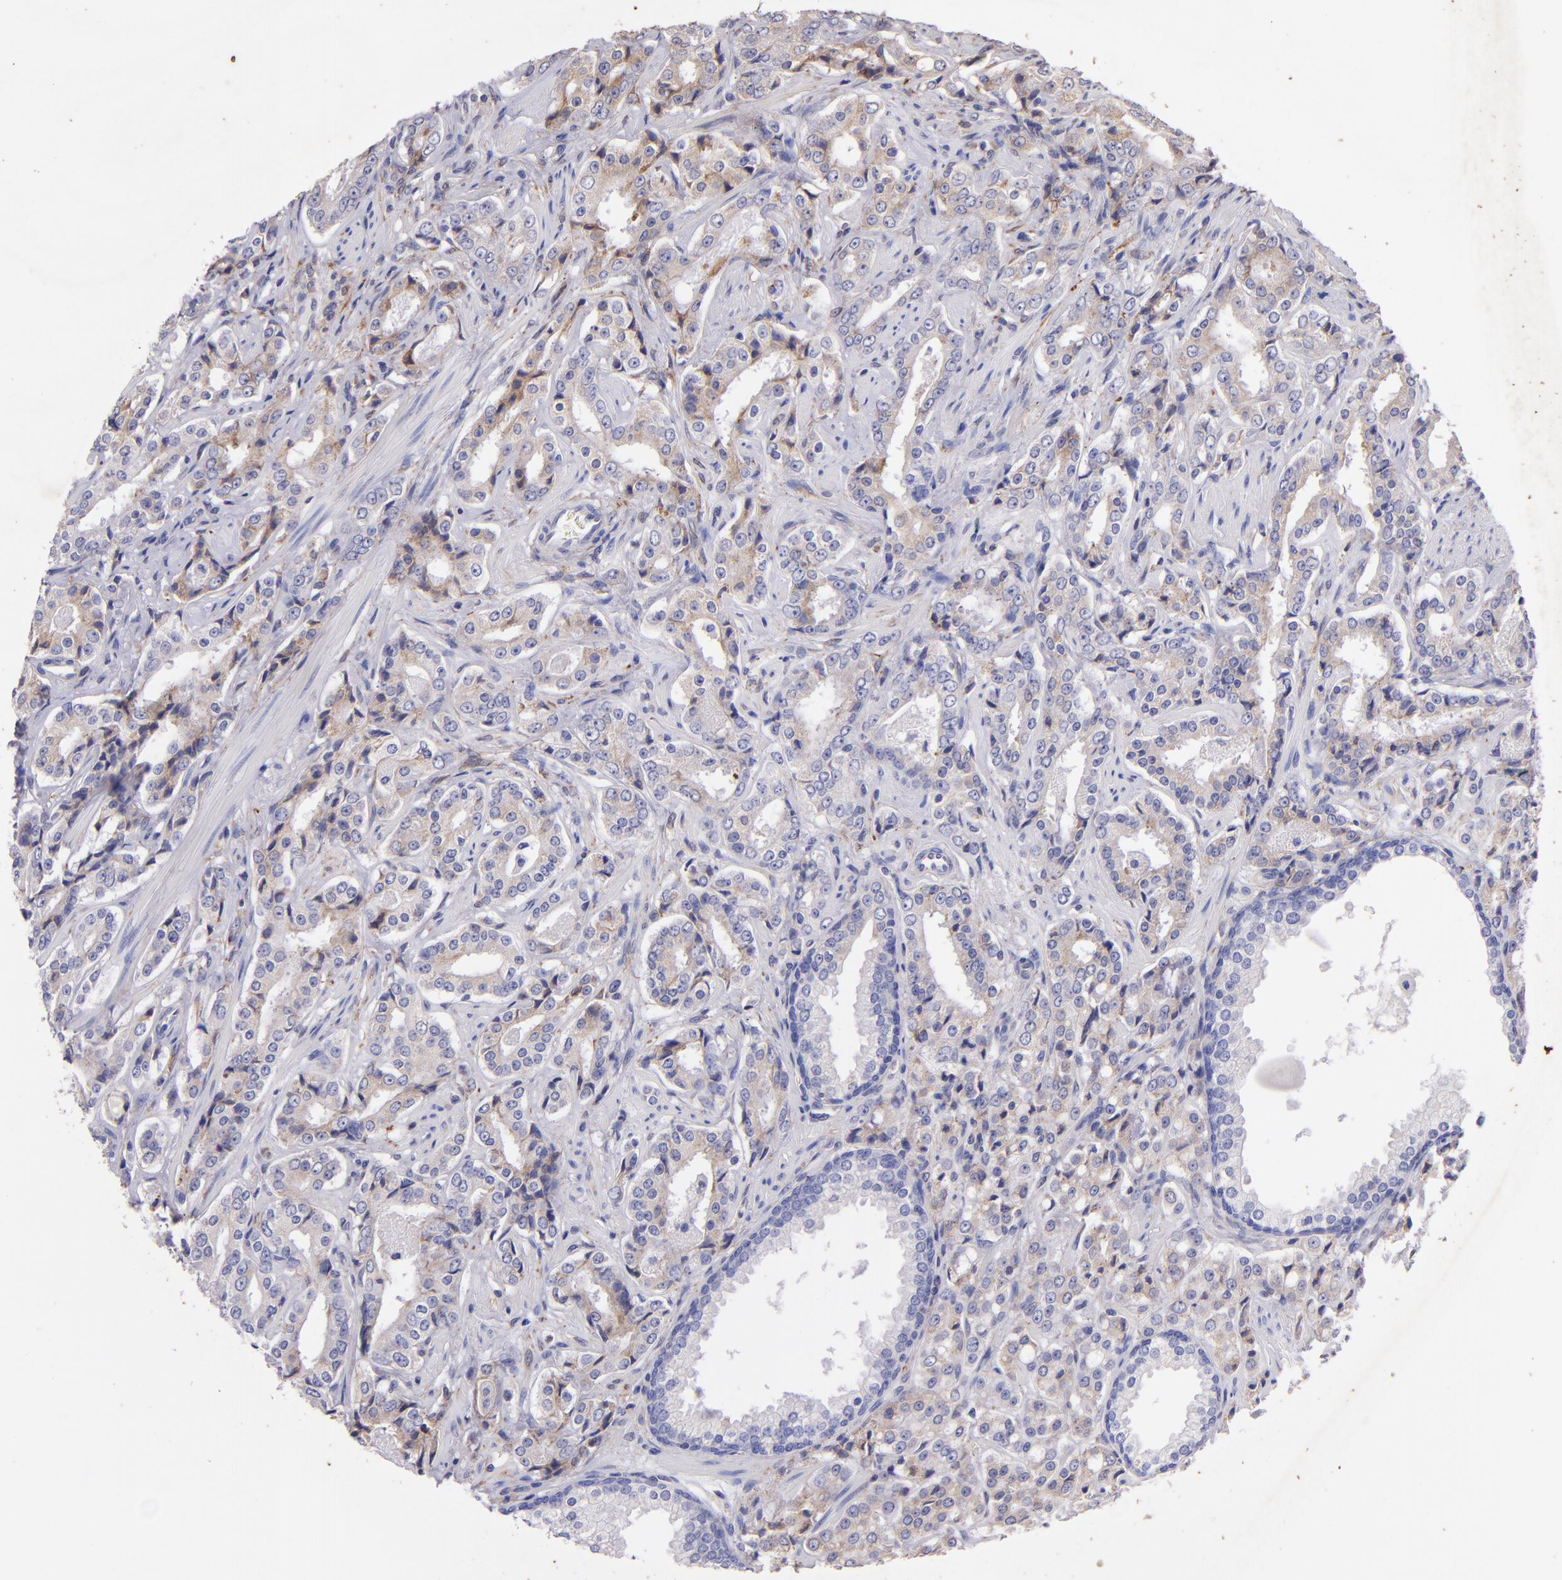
{"staining": {"intensity": "moderate", "quantity": "25%-75%", "location": "cytoplasmic/membranous"}, "tissue": "prostate cancer", "cell_type": "Tumor cells", "image_type": "cancer", "snomed": [{"axis": "morphology", "description": "Adenocarcinoma, Medium grade"}, {"axis": "topography", "description": "Prostate"}], "caption": "Prostate cancer (medium-grade adenocarcinoma) tissue displays moderate cytoplasmic/membranous staining in approximately 25%-75% of tumor cells", "gene": "RET", "patient": {"sex": "male", "age": 60}}